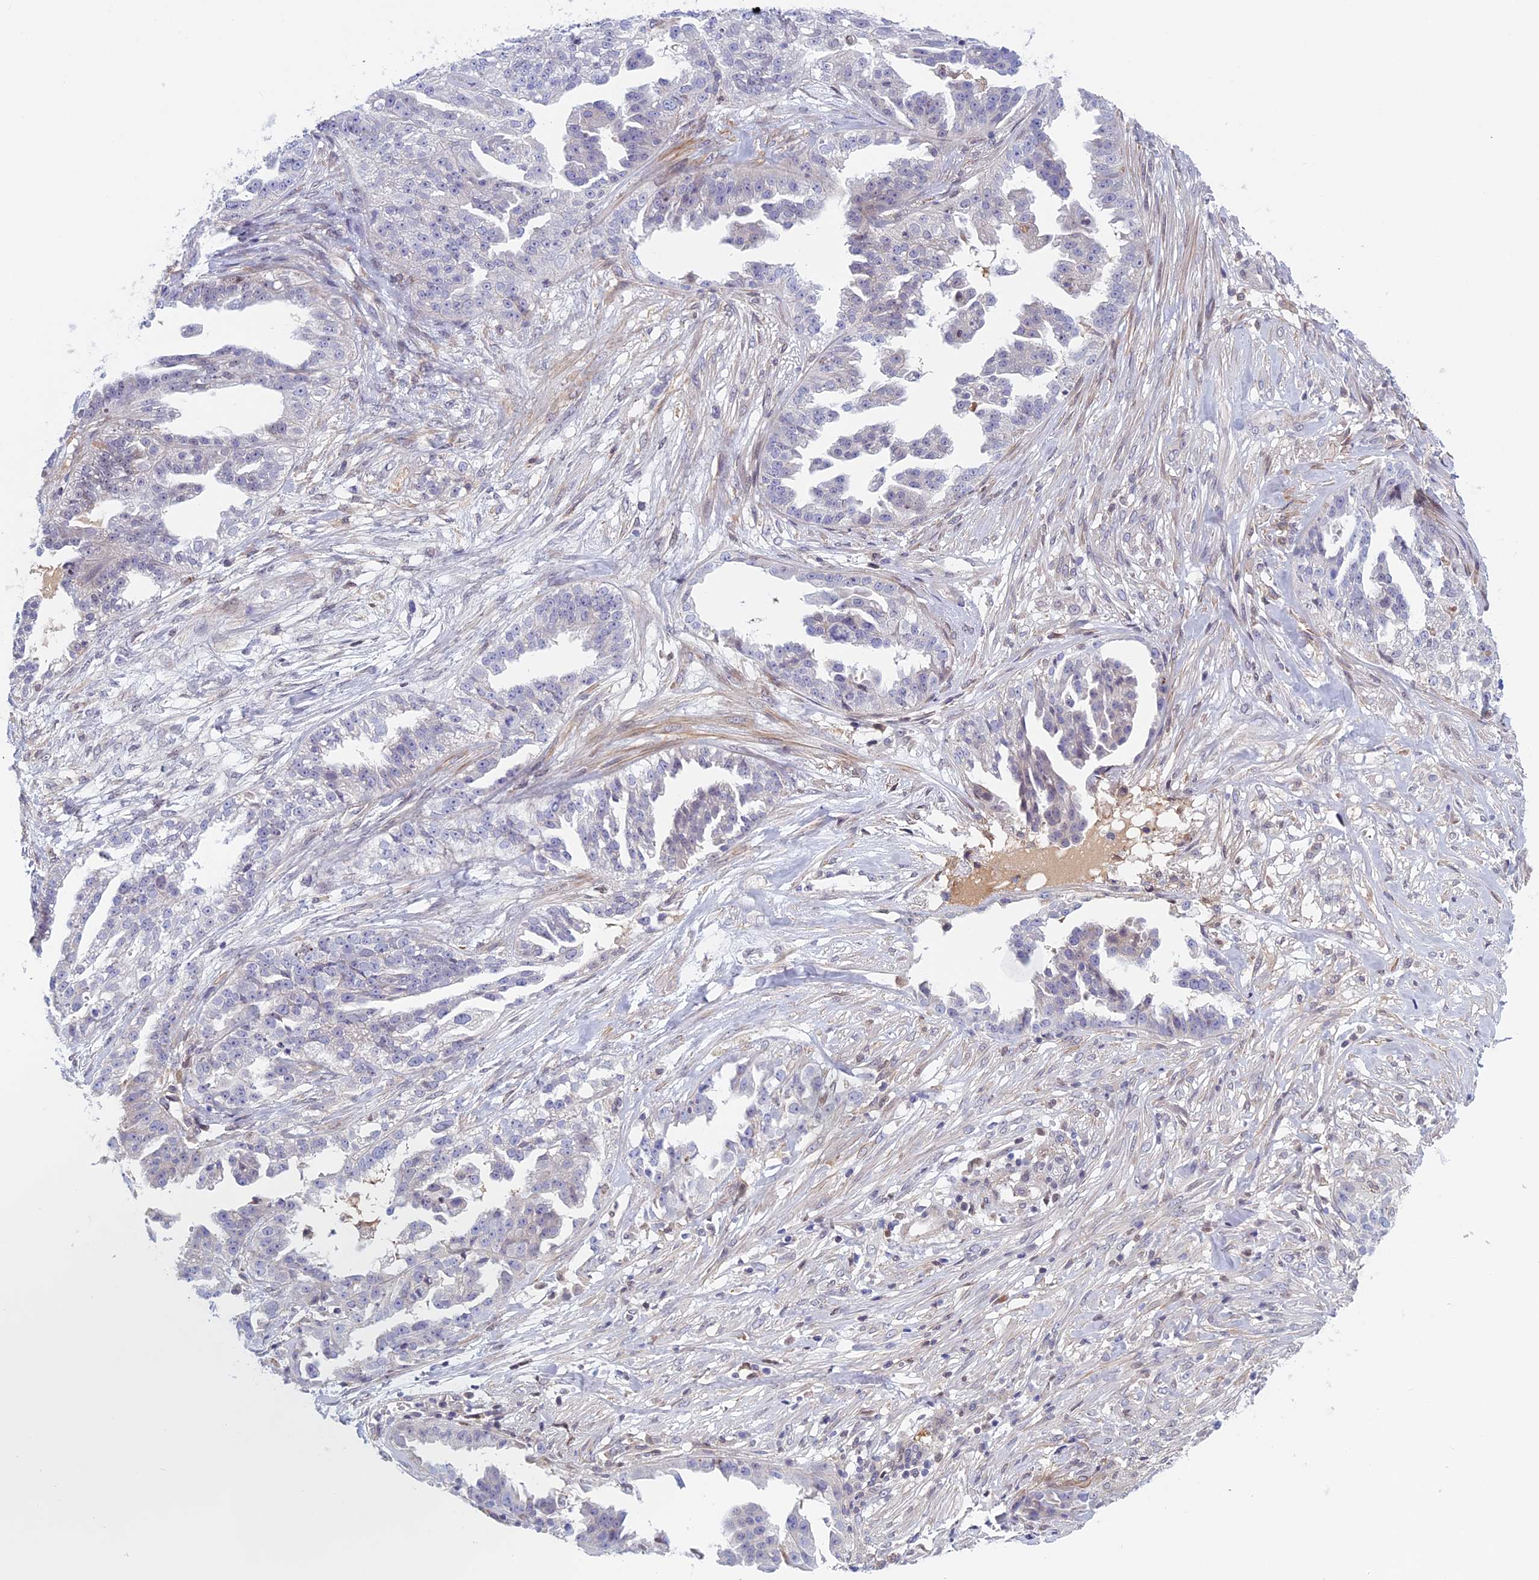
{"staining": {"intensity": "negative", "quantity": "none", "location": "none"}, "tissue": "ovarian cancer", "cell_type": "Tumor cells", "image_type": "cancer", "snomed": [{"axis": "morphology", "description": "Cystadenocarcinoma, serous, NOS"}, {"axis": "topography", "description": "Ovary"}], "caption": "Immunohistochemical staining of human ovarian cancer exhibits no significant positivity in tumor cells.", "gene": "FADS1", "patient": {"sex": "female", "age": 58}}